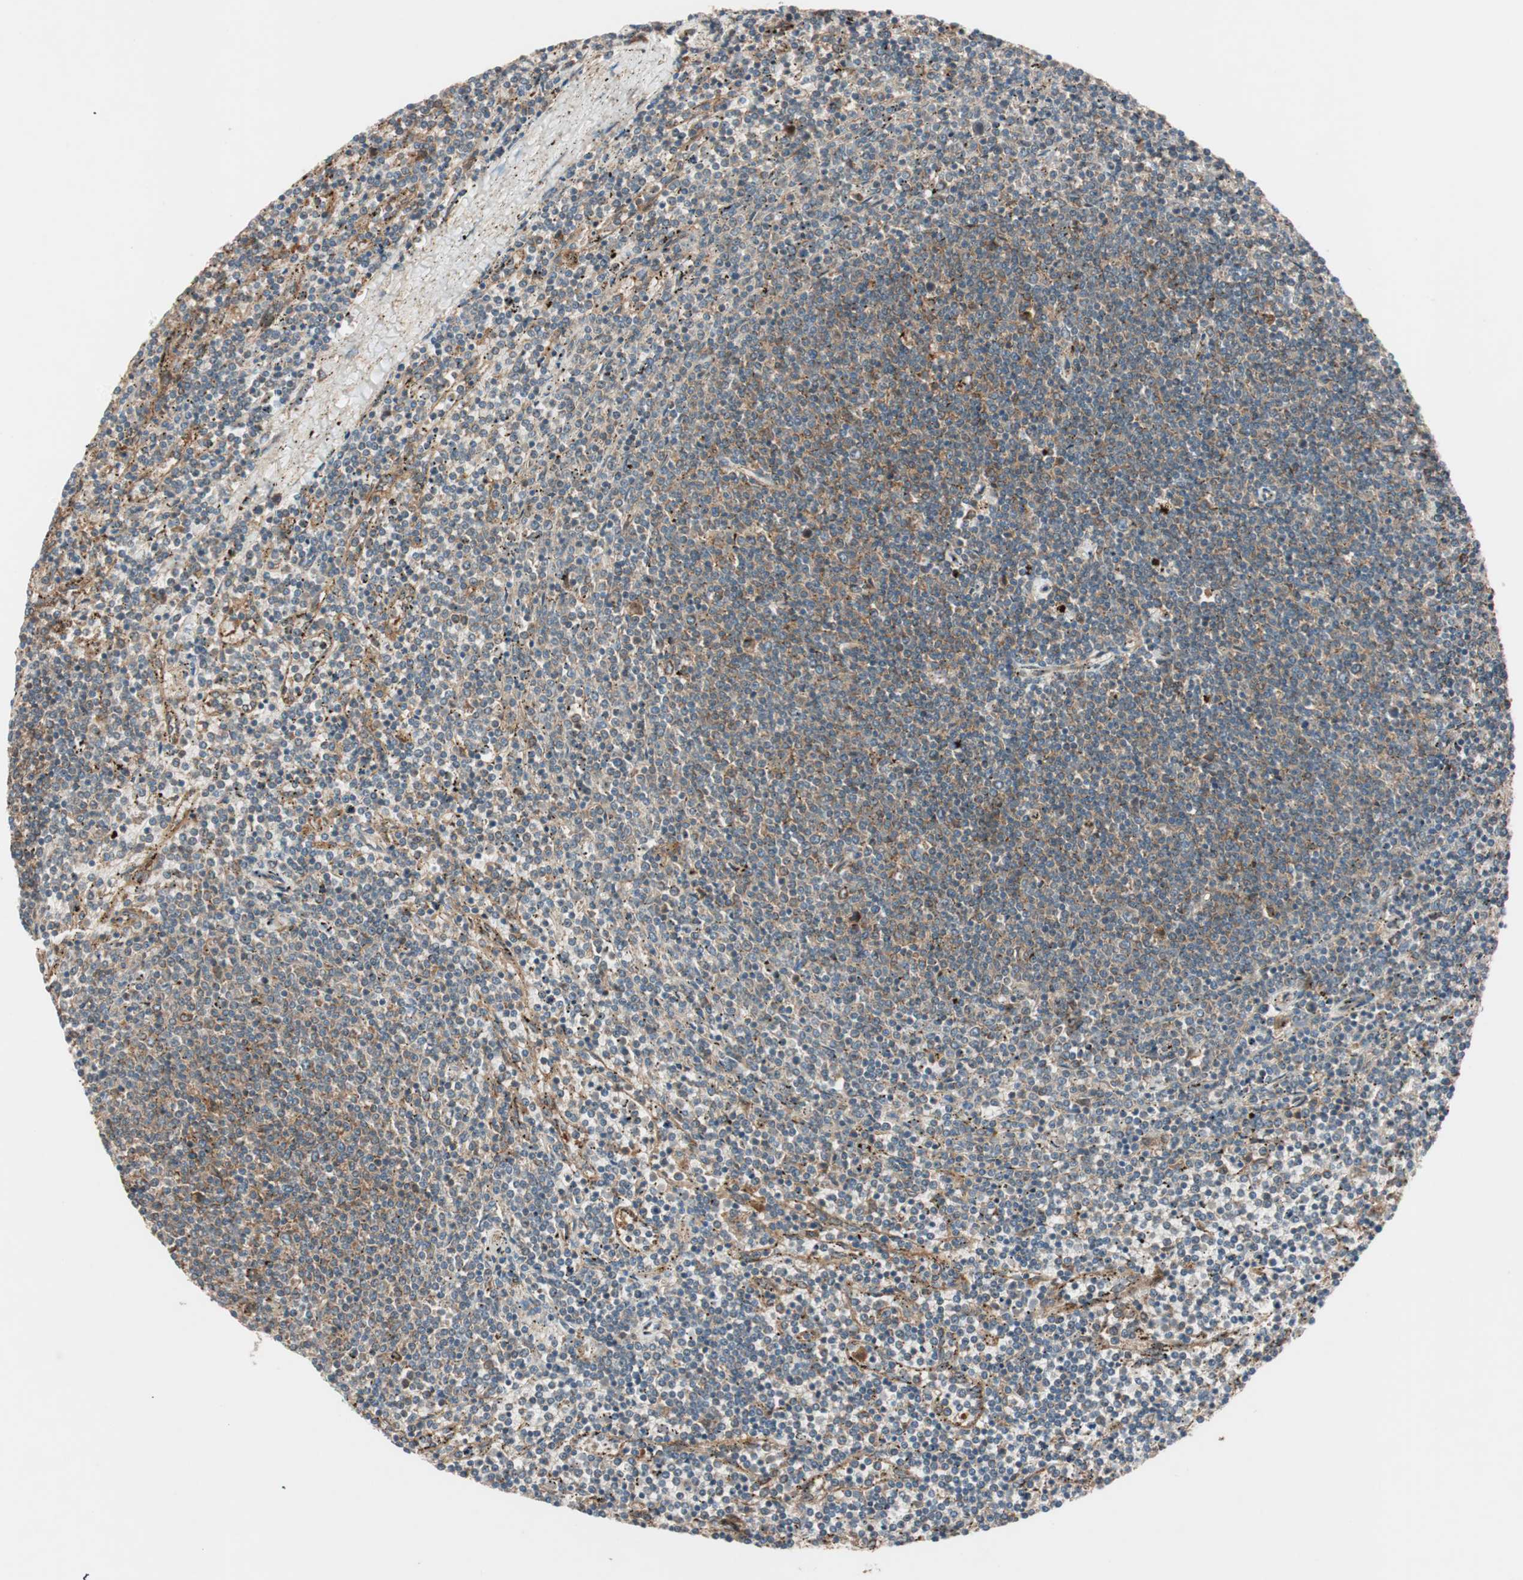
{"staining": {"intensity": "moderate", "quantity": "25%-75%", "location": "cytoplasmic/membranous"}, "tissue": "lymphoma", "cell_type": "Tumor cells", "image_type": "cancer", "snomed": [{"axis": "morphology", "description": "Malignant lymphoma, non-Hodgkin's type, Low grade"}, {"axis": "topography", "description": "Spleen"}], "caption": "An image of low-grade malignant lymphoma, non-Hodgkin's type stained for a protein exhibits moderate cytoplasmic/membranous brown staining in tumor cells.", "gene": "RAB5A", "patient": {"sex": "female", "age": 50}}